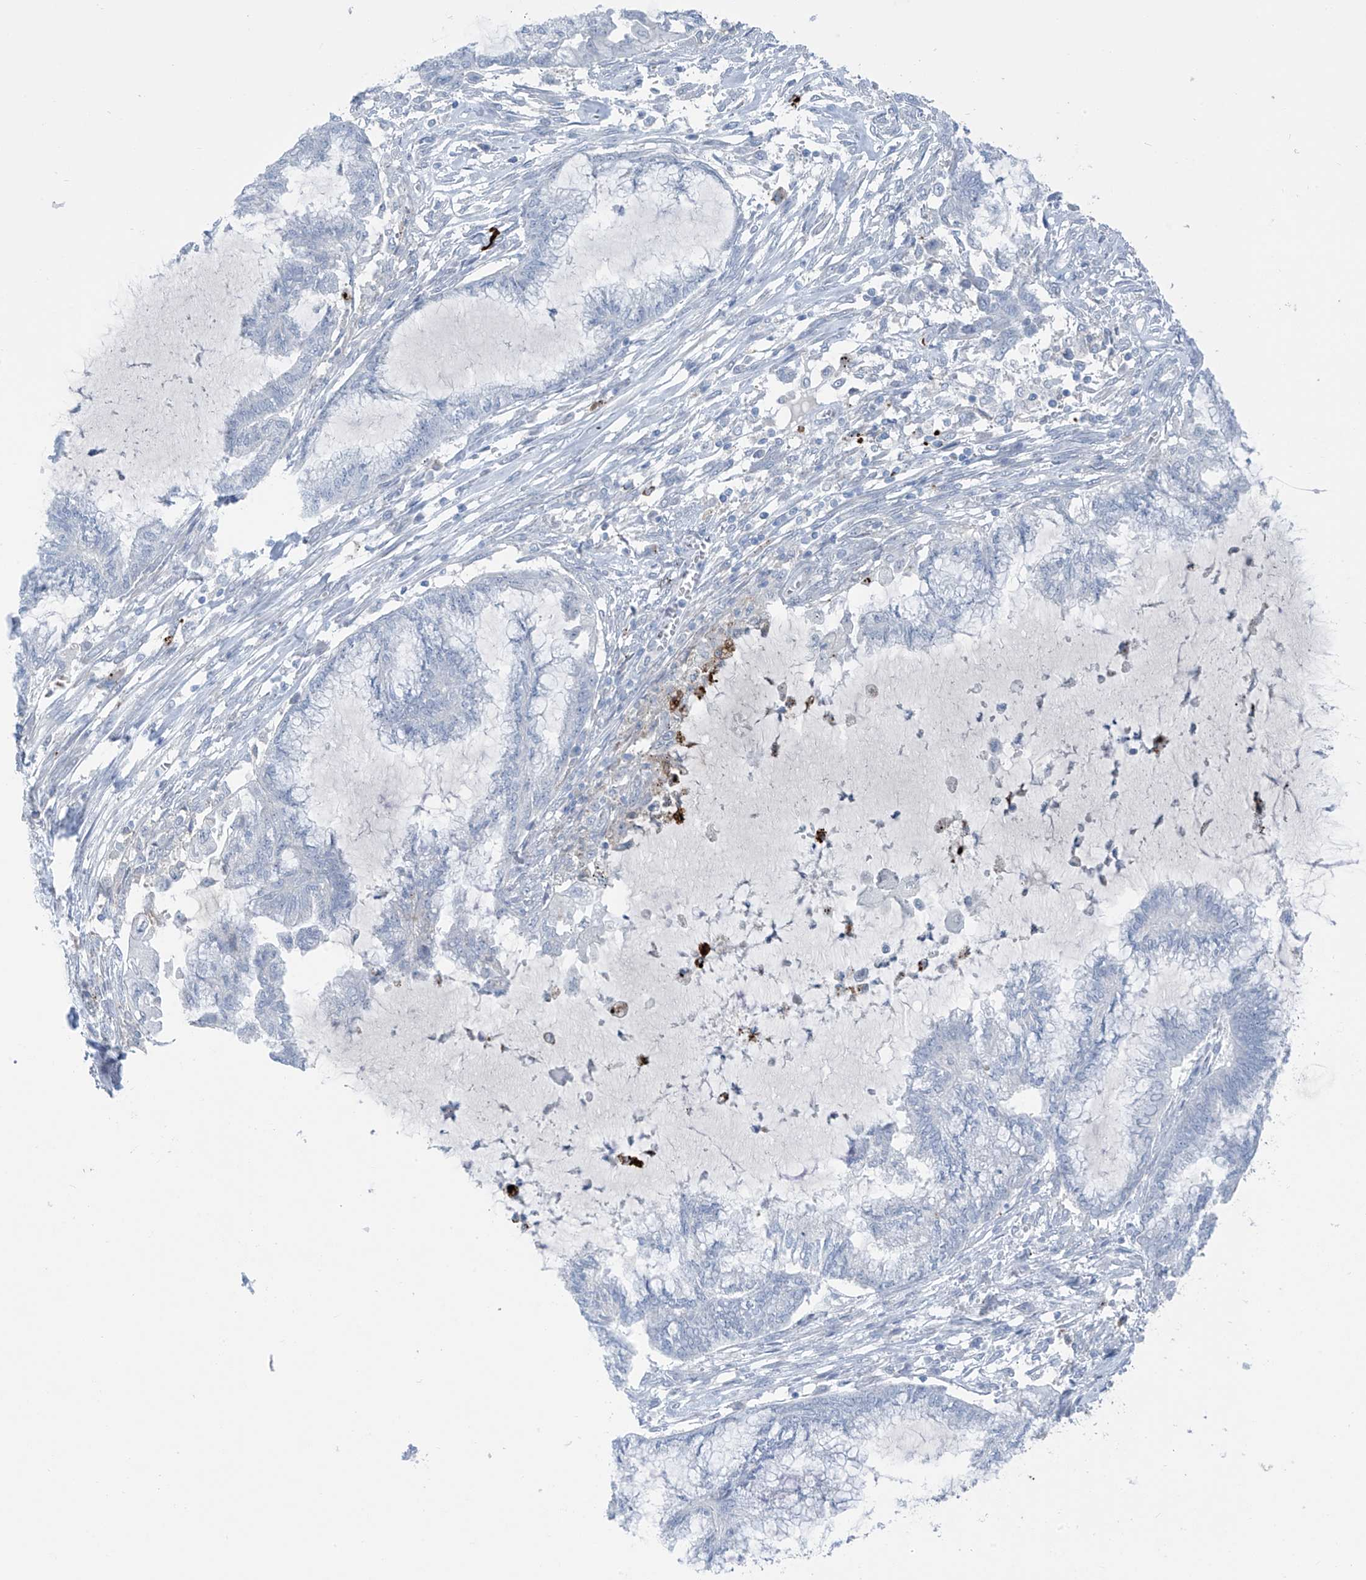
{"staining": {"intensity": "moderate", "quantity": "<25%", "location": "cytoplasmic/membranous"}, "tissue": "endometrial cancer", "cell_type": "Tumor cells", "image_type": "cancer", "snomed": [{"axis": "morphology", "description": "Adenocarcinoma, NOS"}, {"axis": "topography", "description": "Endometrium"}], "caption": "IHC micrograph of endometrial adenocarcinoma stained for a protein (brown), which reveals low levels of moderate cytoplasmic/membranous staining in about <25% of tumor cells.", "gene": "ZNF793", "patient": {"sex": "female", "age": 86}}